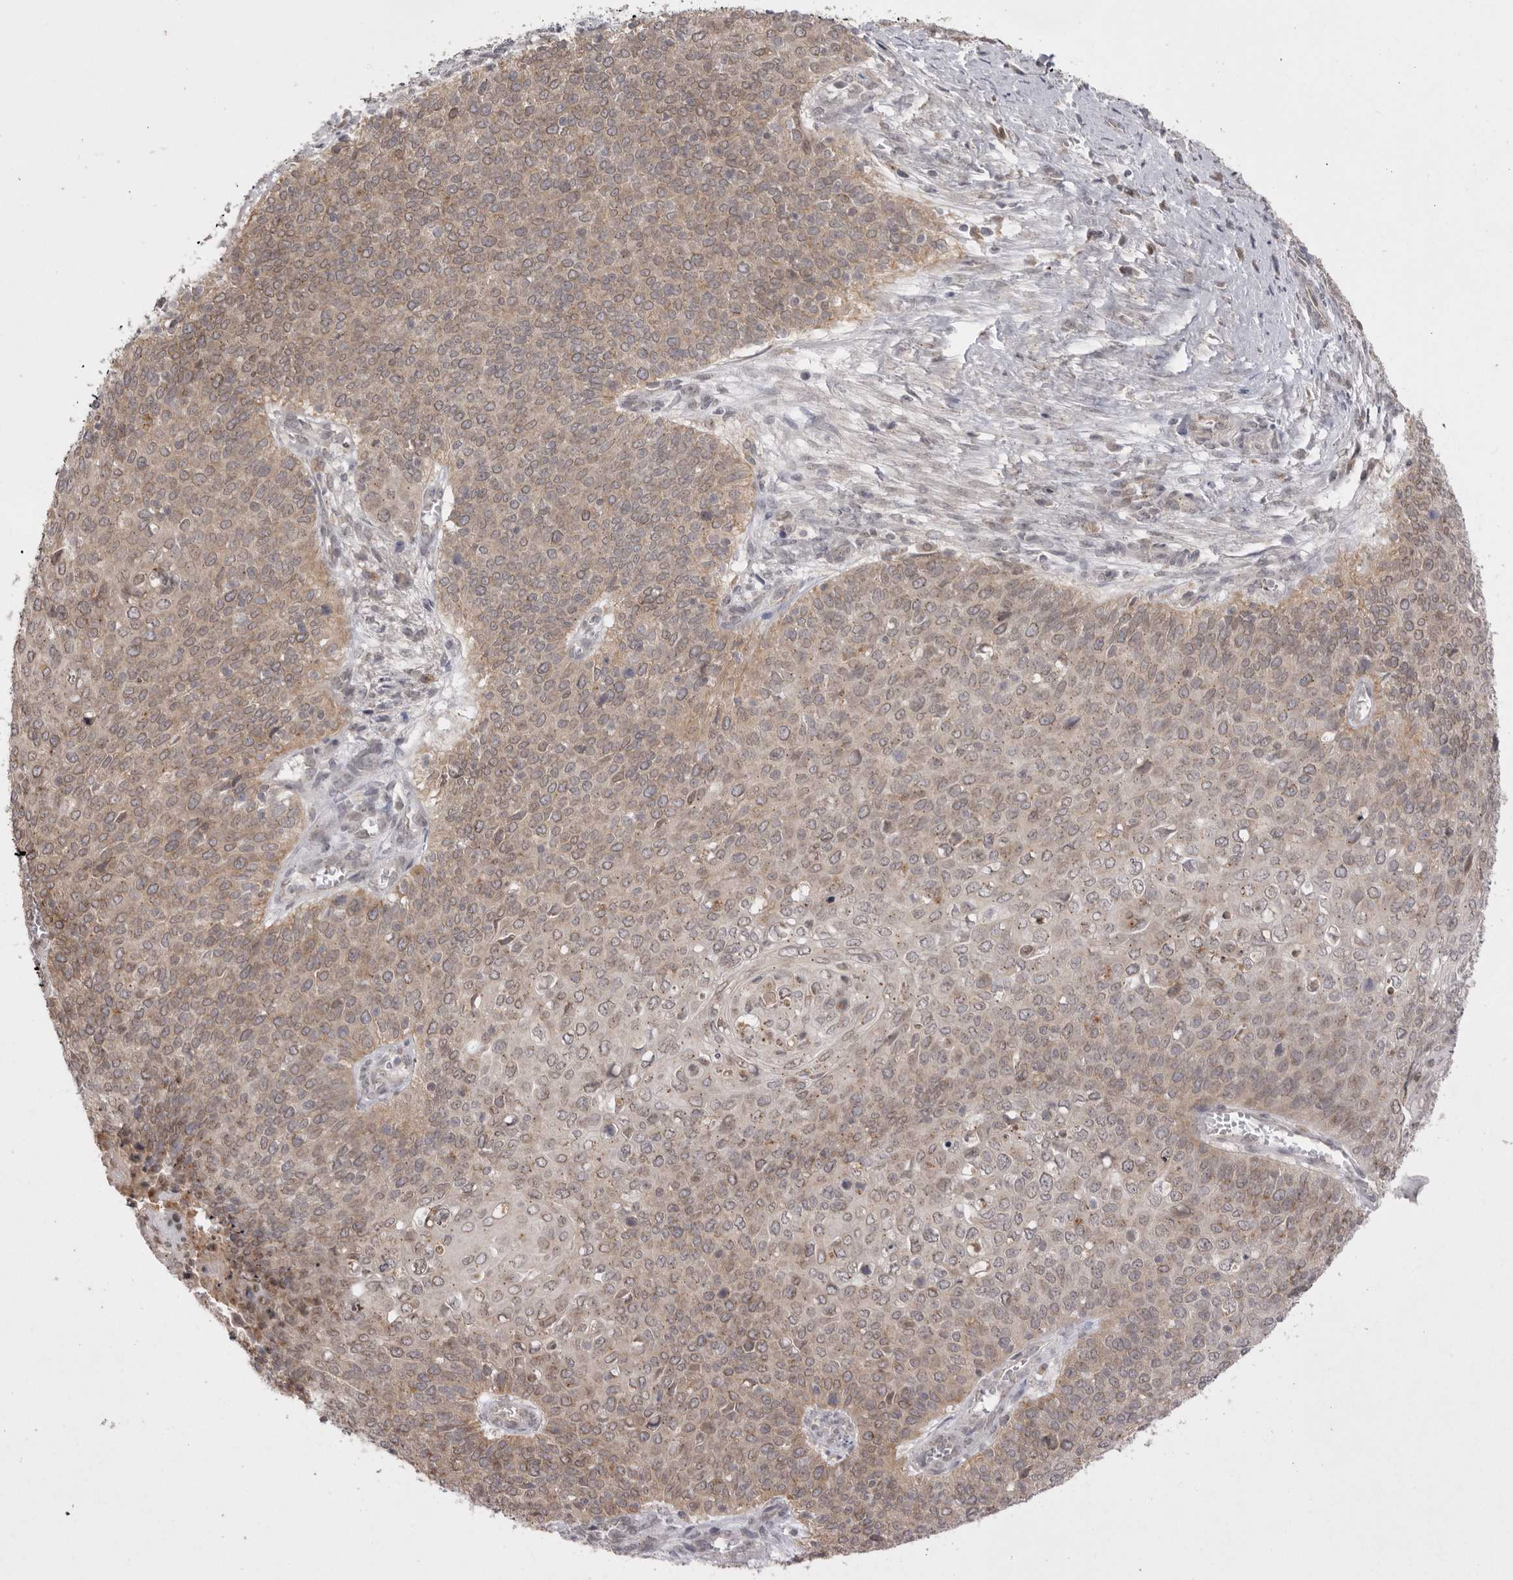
{"staining": {"intensity": "moderate", "quantity": ">75%", "location": "cytoplasmic/membranous"}, "tissue": "cervical cancer", "cell_type": "Tumor cells", "image_type": "cancer", "snomed": [{"axis": "morphology", "description": "Squamous cell carcinoma, NOS"}, {"axis": "topography", "description": "Cervix"}], "caption": "IHC staining of squamous cell carcinoma (cervical), which shows medium levels of moderate cytoplasmic/membranous positivity in about >75% of tumor cells indicating moderate cytoplasmic/membranous protein expression. The staining was performed using DAB (3,3'-diaminobenzidine) (brown) for protein detection and nuclei were counterstained in hematoxylin (blue).", "gene": "TLR3", "patient": {"sex": "female", "age": 39}}